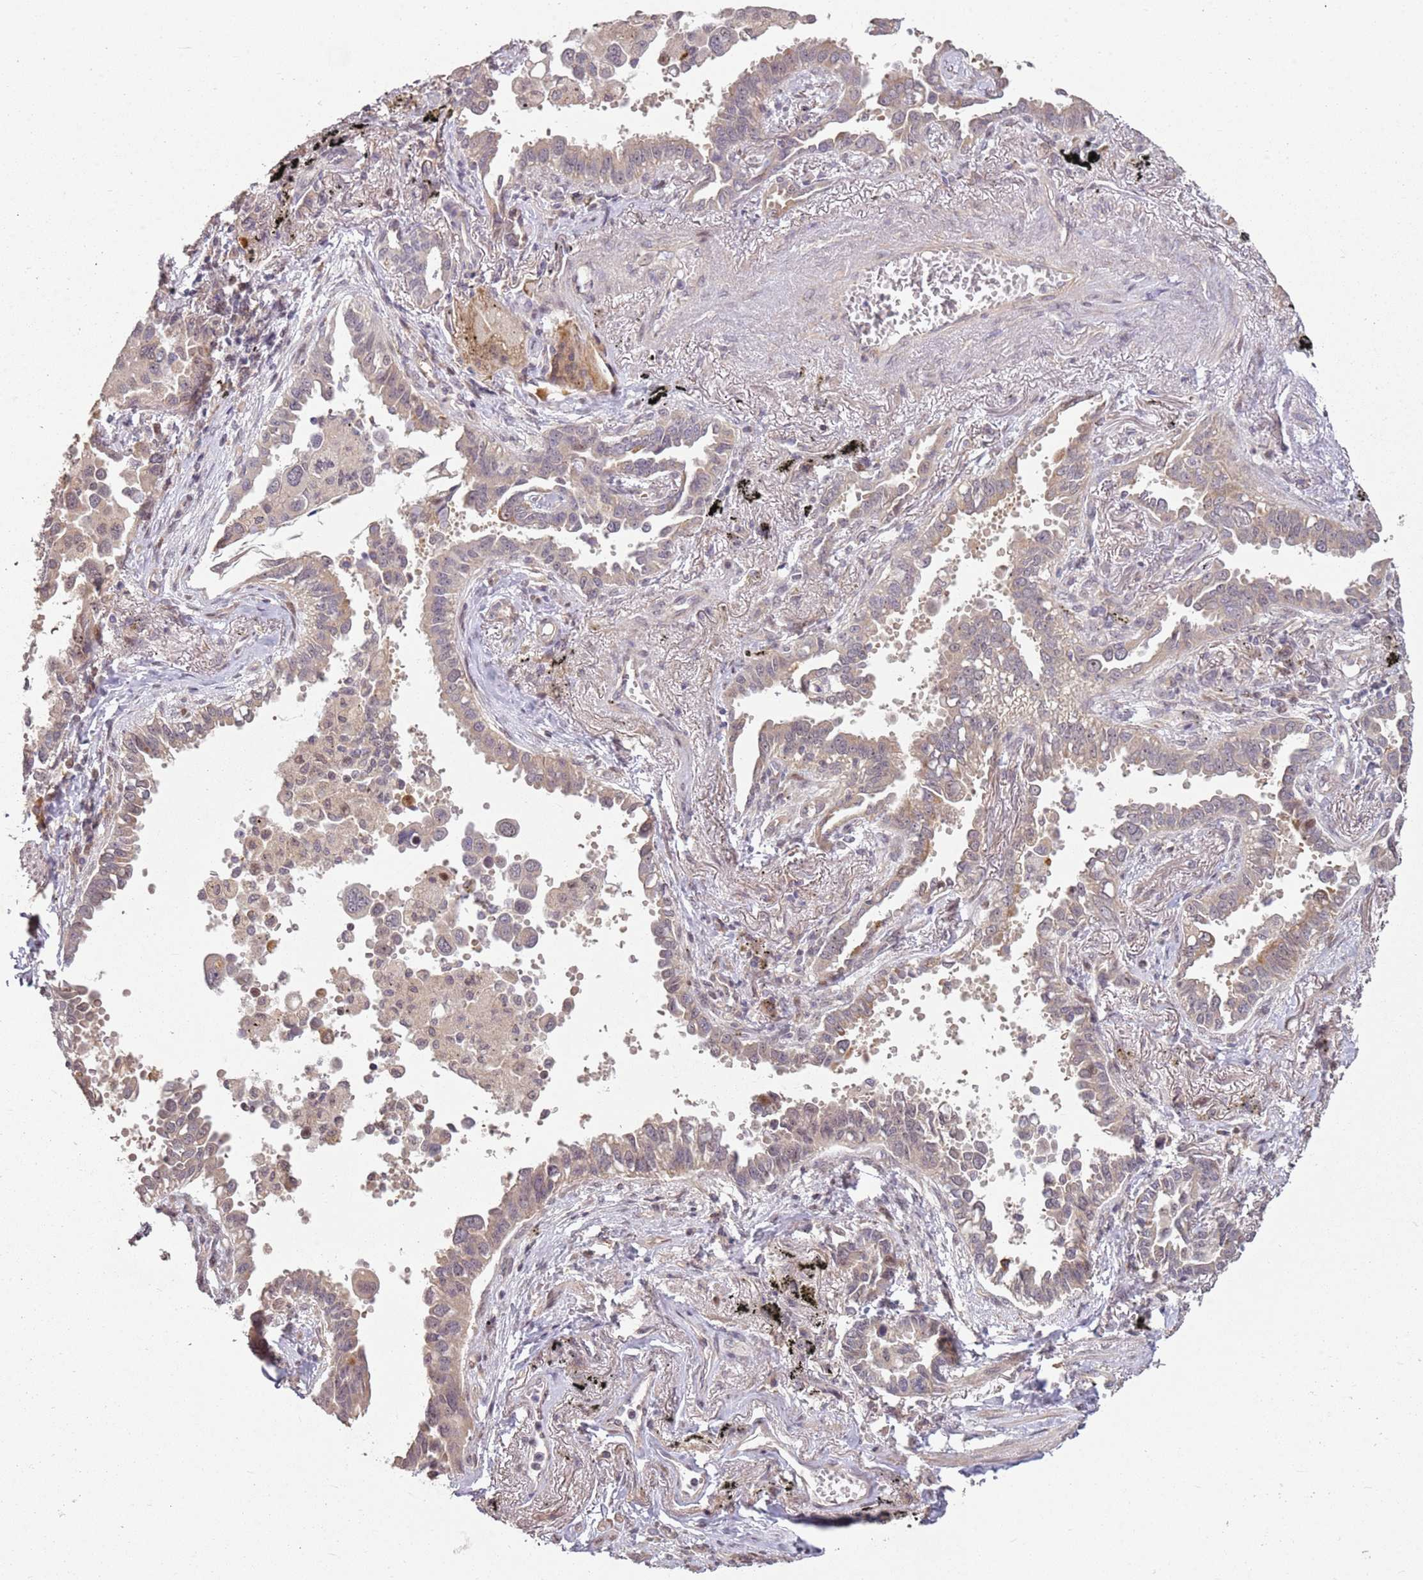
{"staining": {"intensity": "weak", "quantity": ">75%", "location": "cytoplasmic/membranous"}, "tissue": "lung cancer", "cell_type": "Tumor cells", "image_type": "cancer", "snomed": [{"axis": "morphology", "description": "Adenocarcinoma, NOS"}, {"axis": "topography", "description": "Lung"}], "caption": "Immunohistochemical staining of human lung adenocarcinoma shows weak cytoplasmic/membranous protein expression in about >75% of tumor cells. (Stains: DAB (3,3'-diaminobenzidine) in brown, nuclei in blue, Microscopy: brightfield microscopy at high magnification).", "gene": "CHURC1", "patient": {"sex": "male", "age": 67}}